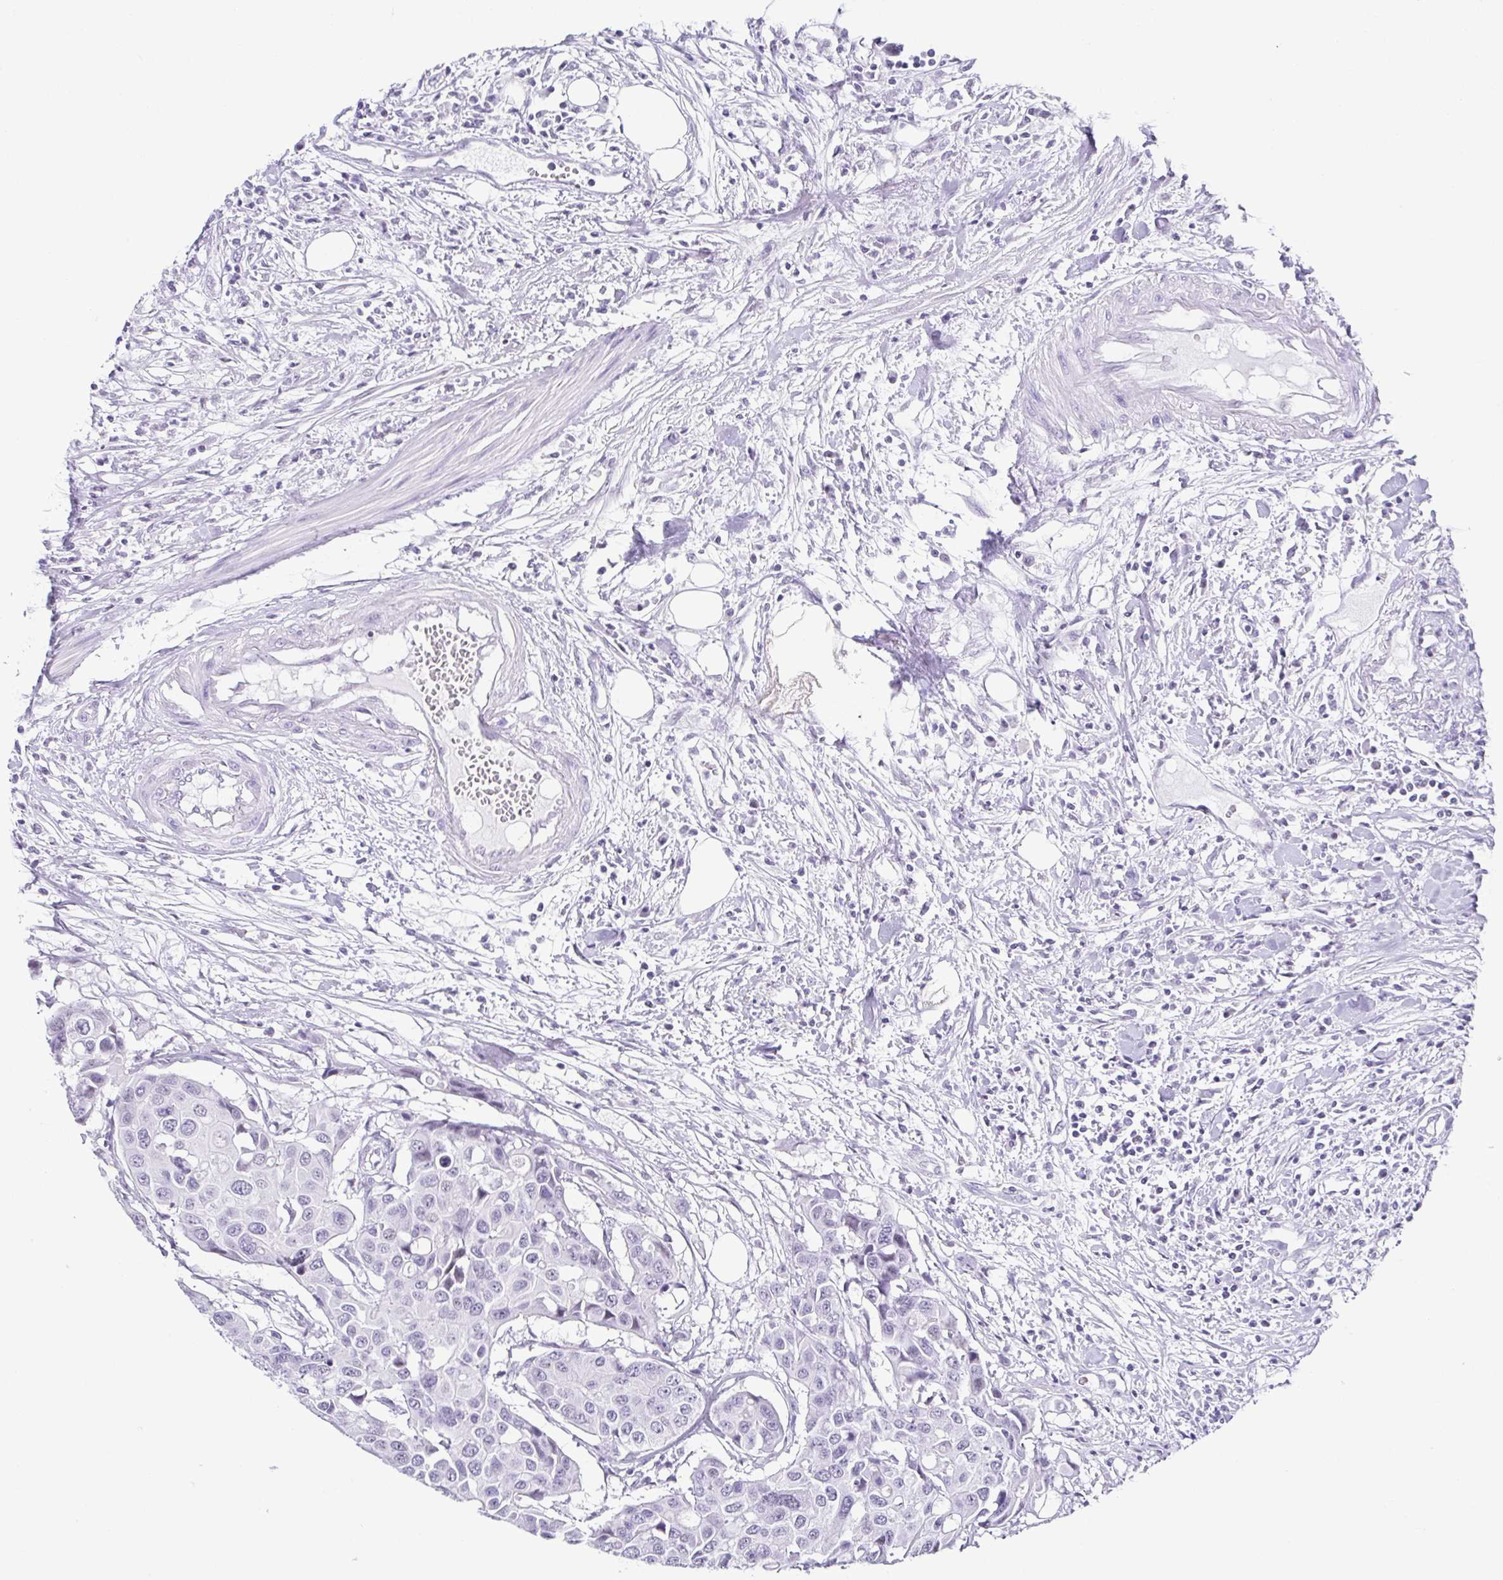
{"staining": {"intensity": "negative", "quantity": "none", "location": "none"}, "tissue": "colorectal cancer", "cell_type": "Tumor cells", "image_type": "cancer", "snomed": [{"axis": "morphology", "description": "Adenocarcinoma, NOS"}, {"axis": "topography", "description": "Colon"}], "caption": "This histopathology image is of adenocarcinoma (colorectal) stained with immunohistochemistry (IHC) to label a protein in brown with the nuclei are counter-stained blue. There is no staining in tumor cells. (Stains: DAB (3,3'-diaminobenzidine) immunohistochemistry (IHC) with hematoxylin counter stain, Microscopy: brightfield microscopy at high magnification).", "gene": "ESX1", "patient": {"sex": "male", "age": 77}}